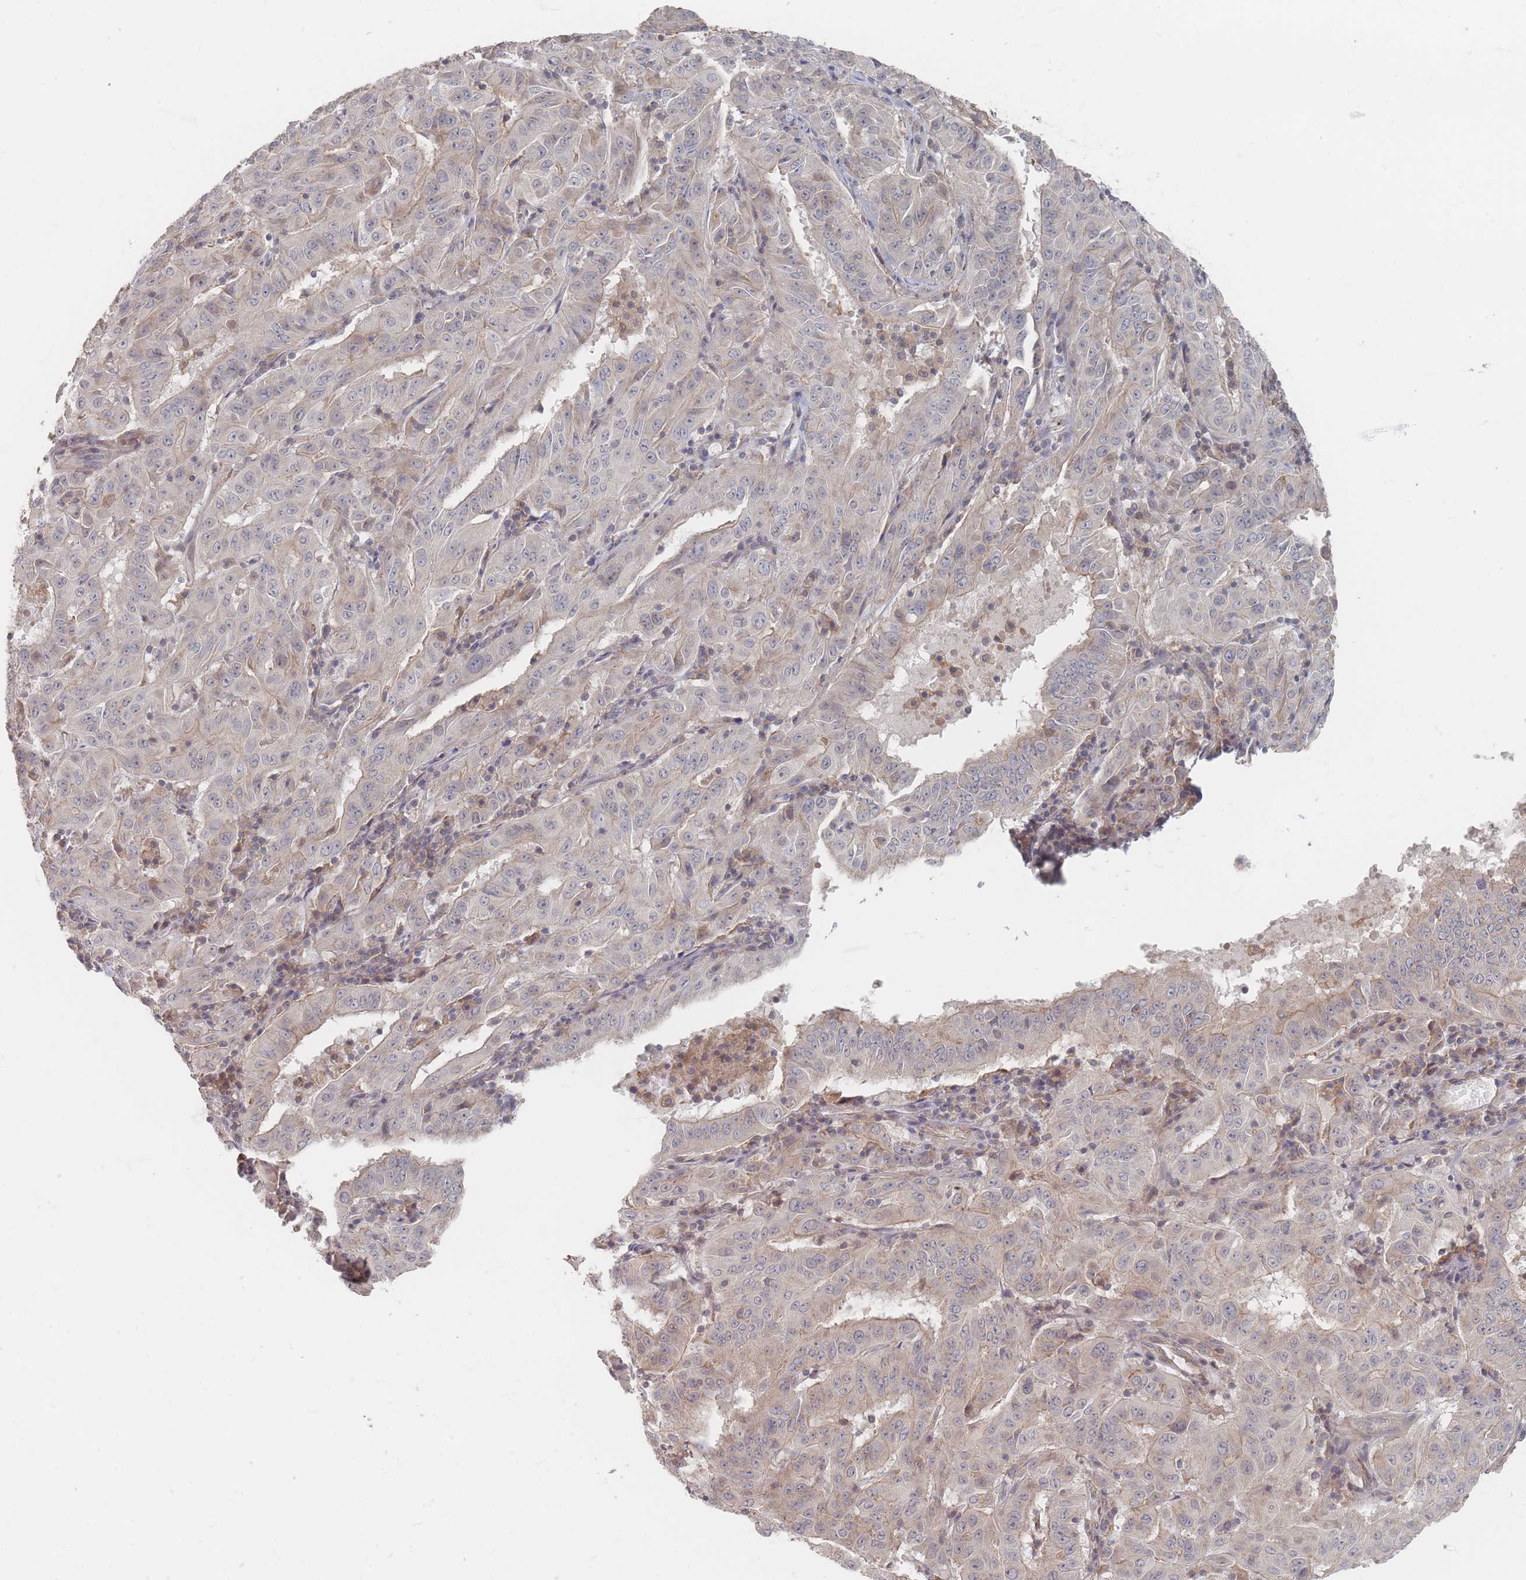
{"staining": {"intensity": "weak", "quantity": "<25%", "location": "cytoplasmic/membranous"}, "tissue": "pancreatic cancer", "cell_type": "Tumor cells", "image_type": "cancer", "snomed": [{"axis": "morphology", "description": "Adenocarcinoma, NOS"}, {"axis": "topography", "description": "Pancreas"}], "caption": "IHC of human adenocarcinoma (pancreatic) reveals no positivity in tumor cells. (DAB immunohistochemistry (IHC) visualized using brightfield microscopy, high magnification).", "gene": "GLE1", "patient": {"sex": "male", "age": 63}}